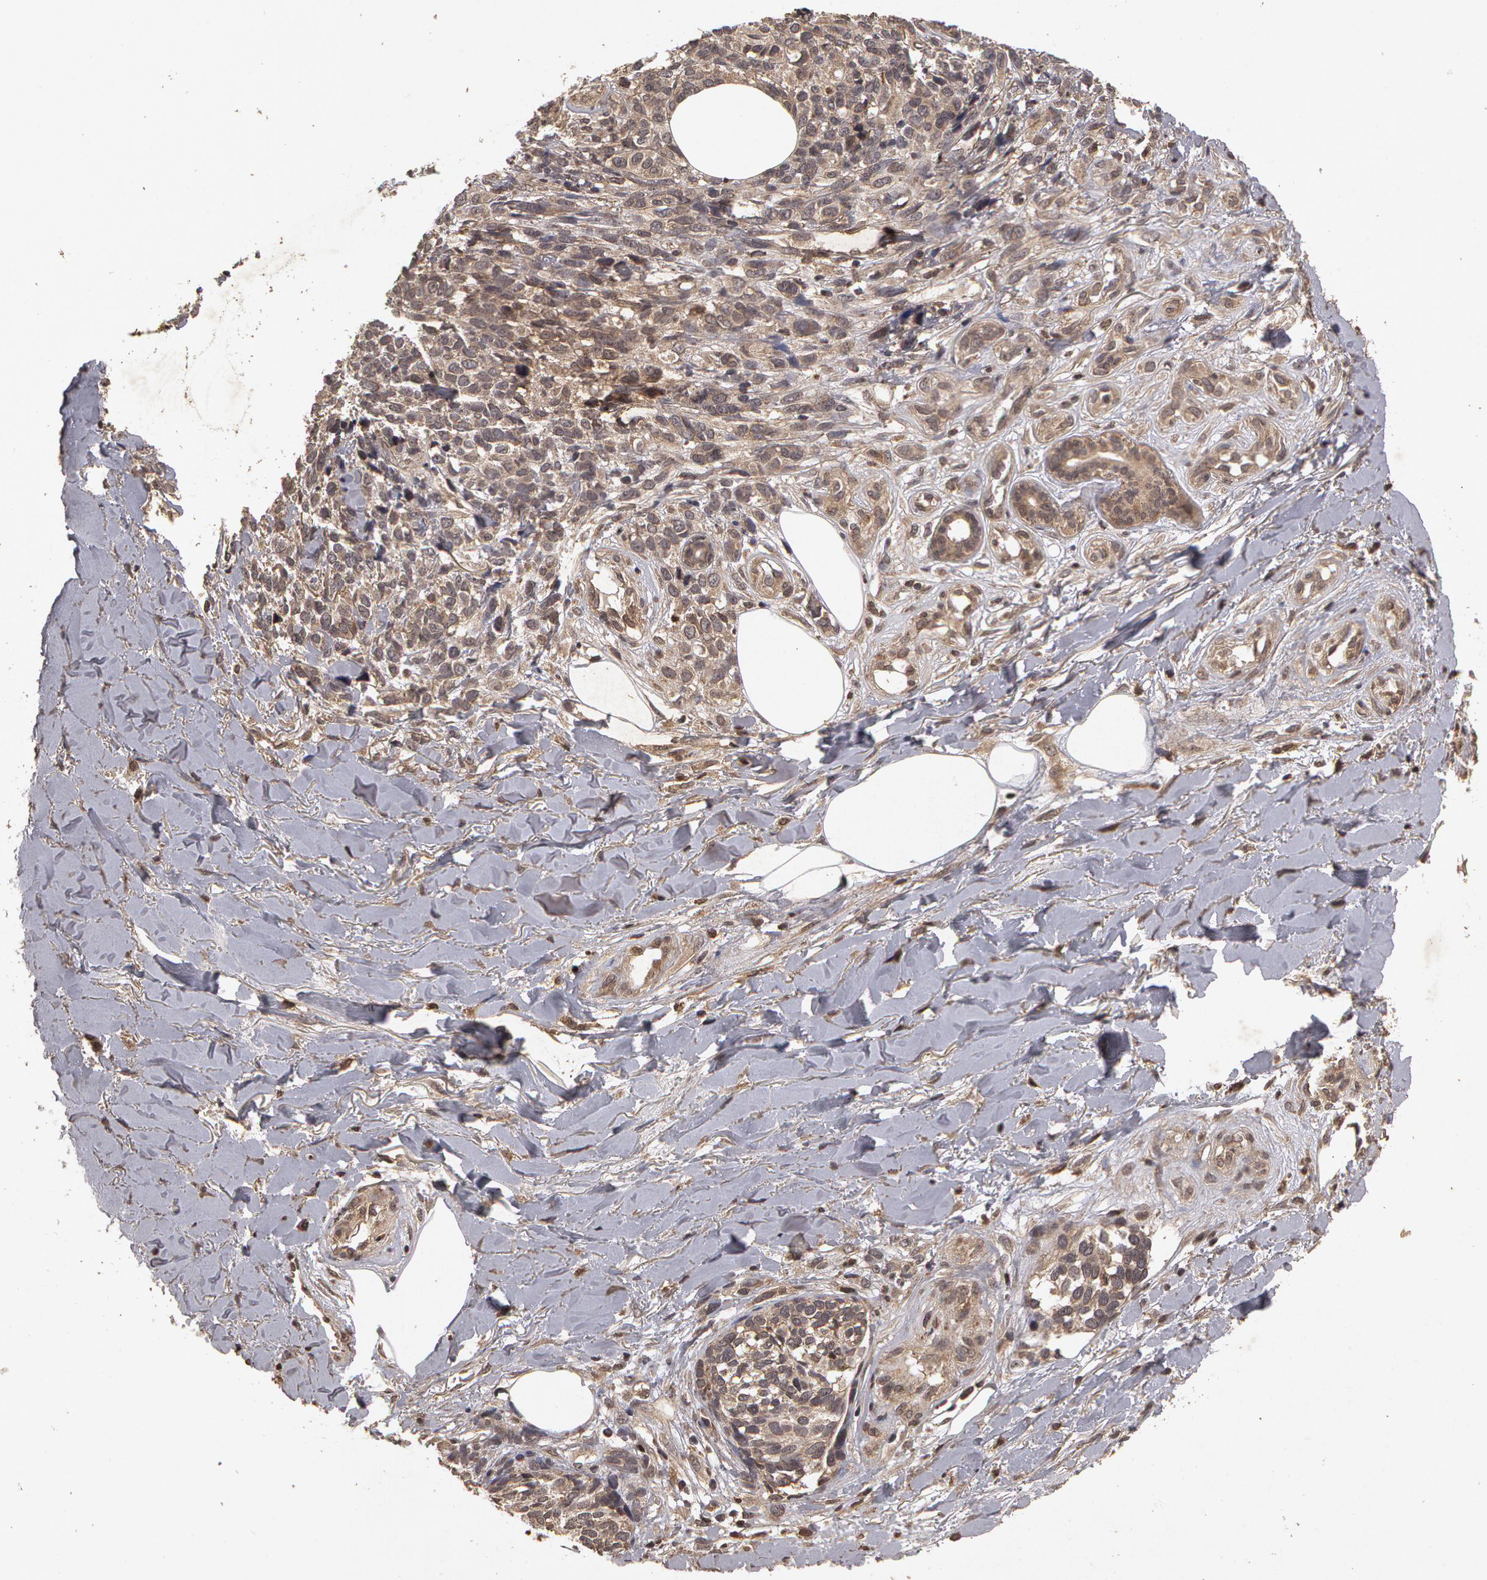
{"staining": {"intensity": "weak", "quantity": "<25%", "location": "cytoplasmic/membranous"}, "tissue": "melanoma", "cell_type": "Tumor cells", "image_type": "cancer", "snomed": [{"axis": "morphology", "description": "Malignant melanoma, NOS"}, {"axis": "topography", "description": "Skin"}], "caption": "A high-resolution micrograph shows immunohistochemistry staining of malignant melanoma, which exhibits no significant expression in tumor cells.", "gene": "CALR", "patient": {"sex": "female", "age": 85}}